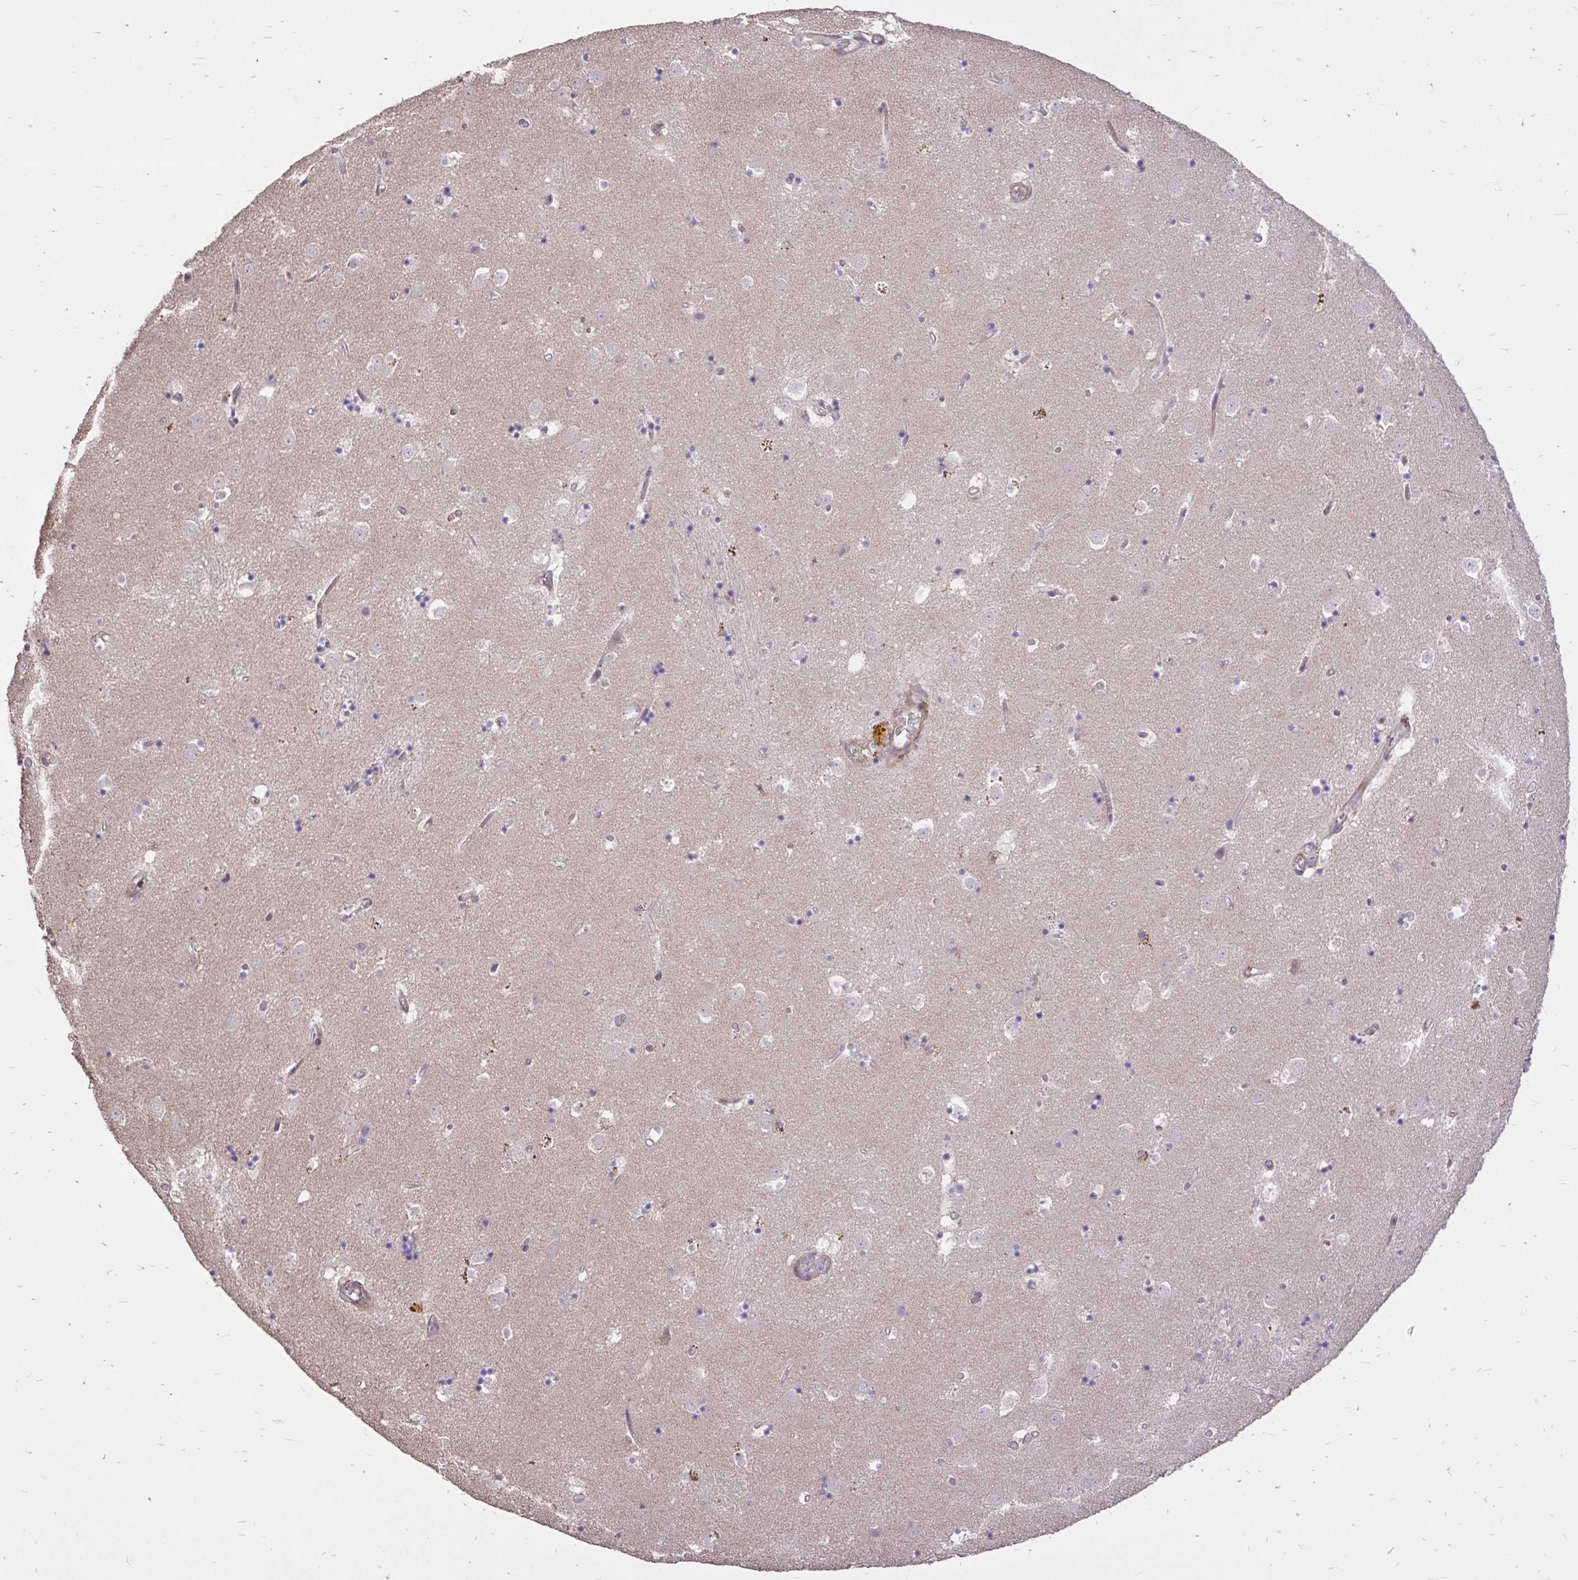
{"staining": {"intensity": "negative", "quantity": "none", "location": "none"}, "tissue": "caudate", "cell_type": "Glial cells", "image_type": "normal", "snomed": [{"axis": "morphology", "description": "Normal tissue, NOS"}, {"axis": "topography", "description": "Lateral ventricle wall"}], "caption": "DAB immunohistochemical staining of normal human caudate exhibits no significant expression in glial cells.", "gene": "IGFL2", "patient": {"sex": "male", "age": 58}}